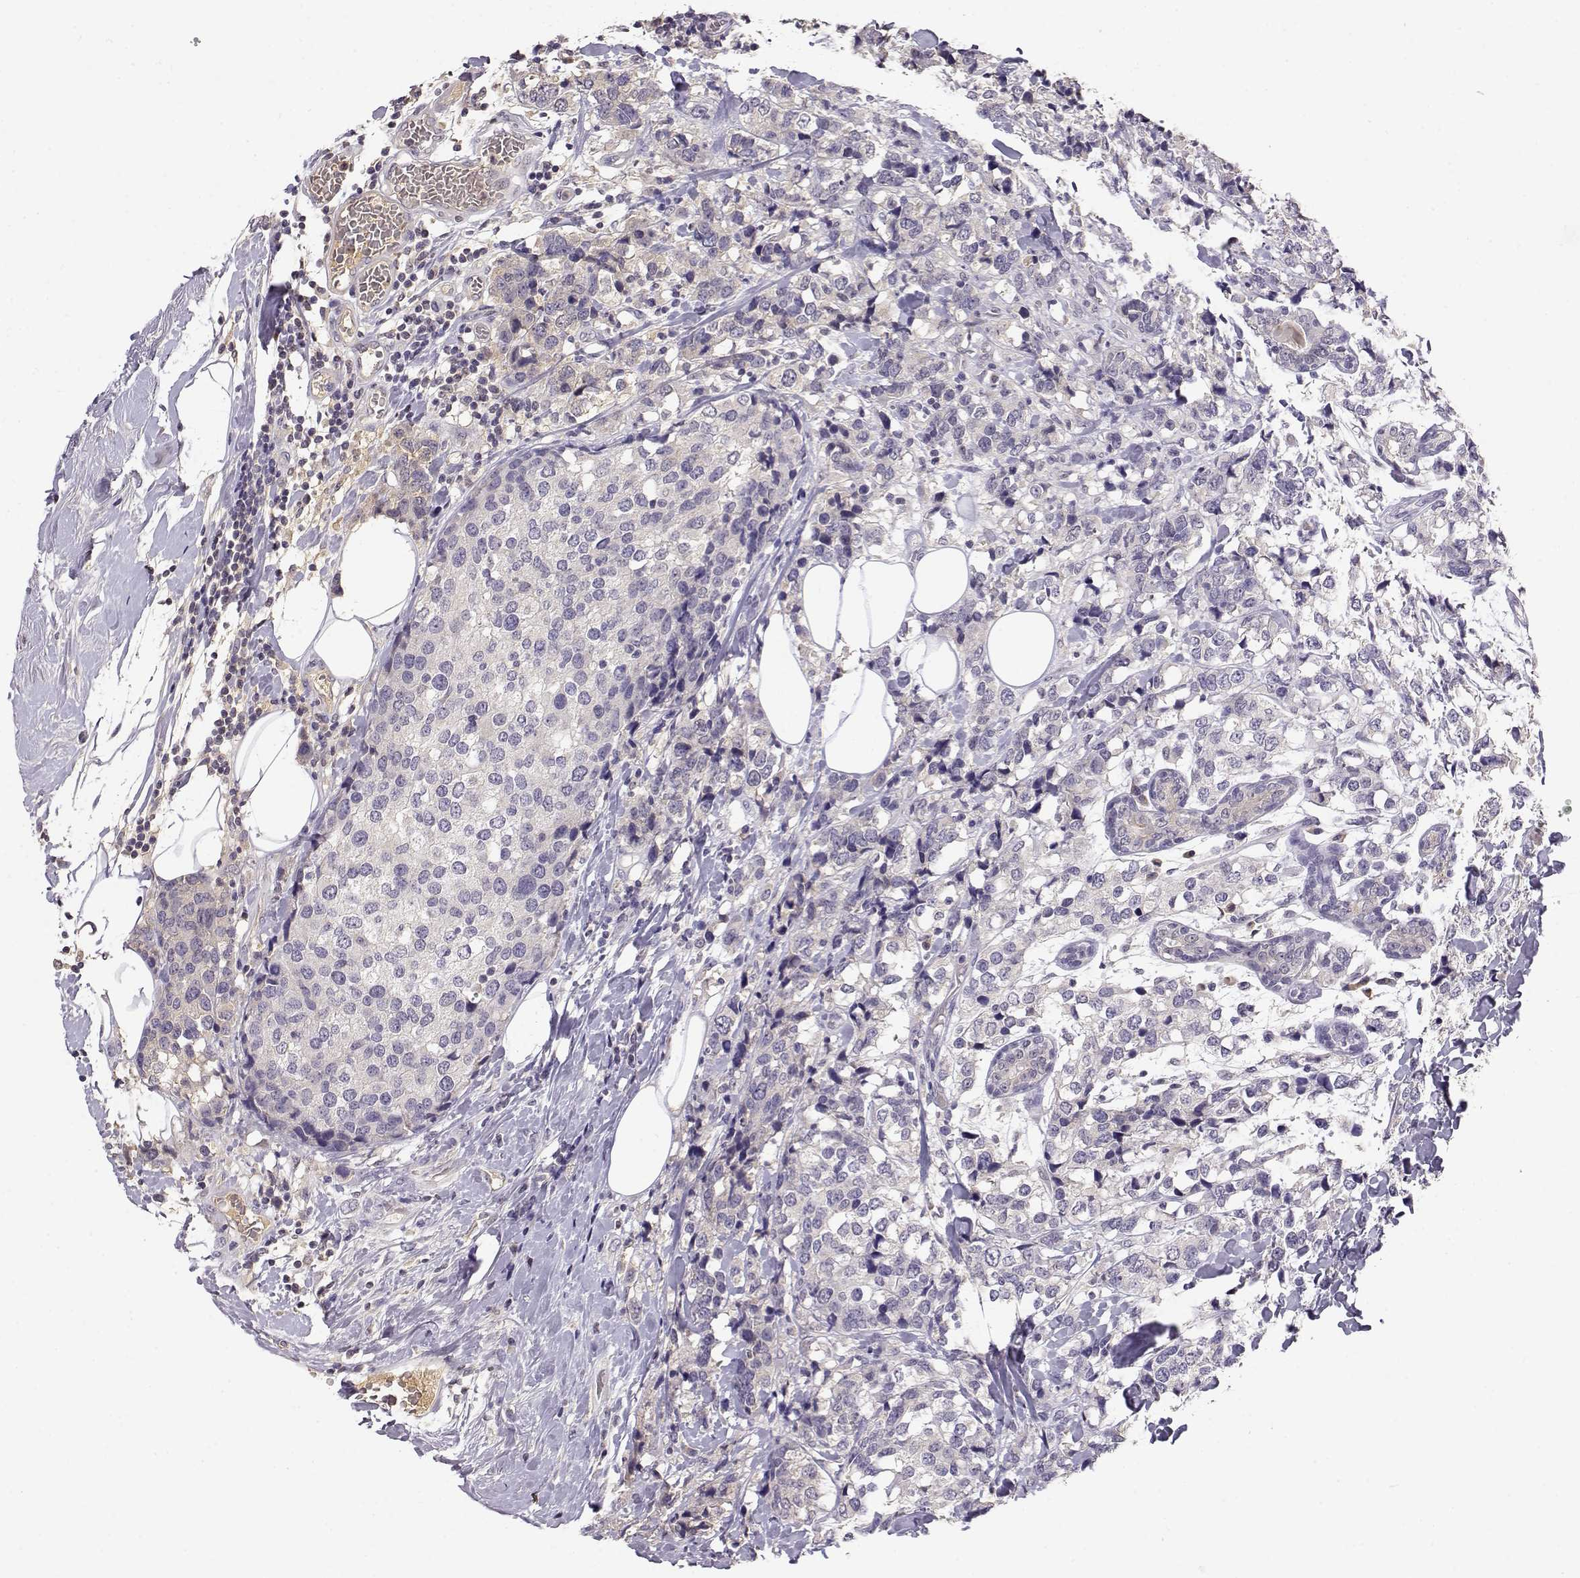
{"staining": {"intensity": "negative", "quantity": "none", "location": "none"}, "tissue": "breast cancer", "cell_type": "Tumor cells", "image_type": "cancer", "snomed": [{"axis": "morphology", "description": "Lobular carcinoma"}, {"axis": "topography", "description": "Breast"}], "caption": "High power microscopy histopathology image of an immunohistochemistry (IHC) image of breast cancer (lobular carcinoma), revealing no significant expression in tumor cells.", "gene": "TACR1", "patient": {"sex": "female", "age": 59}}